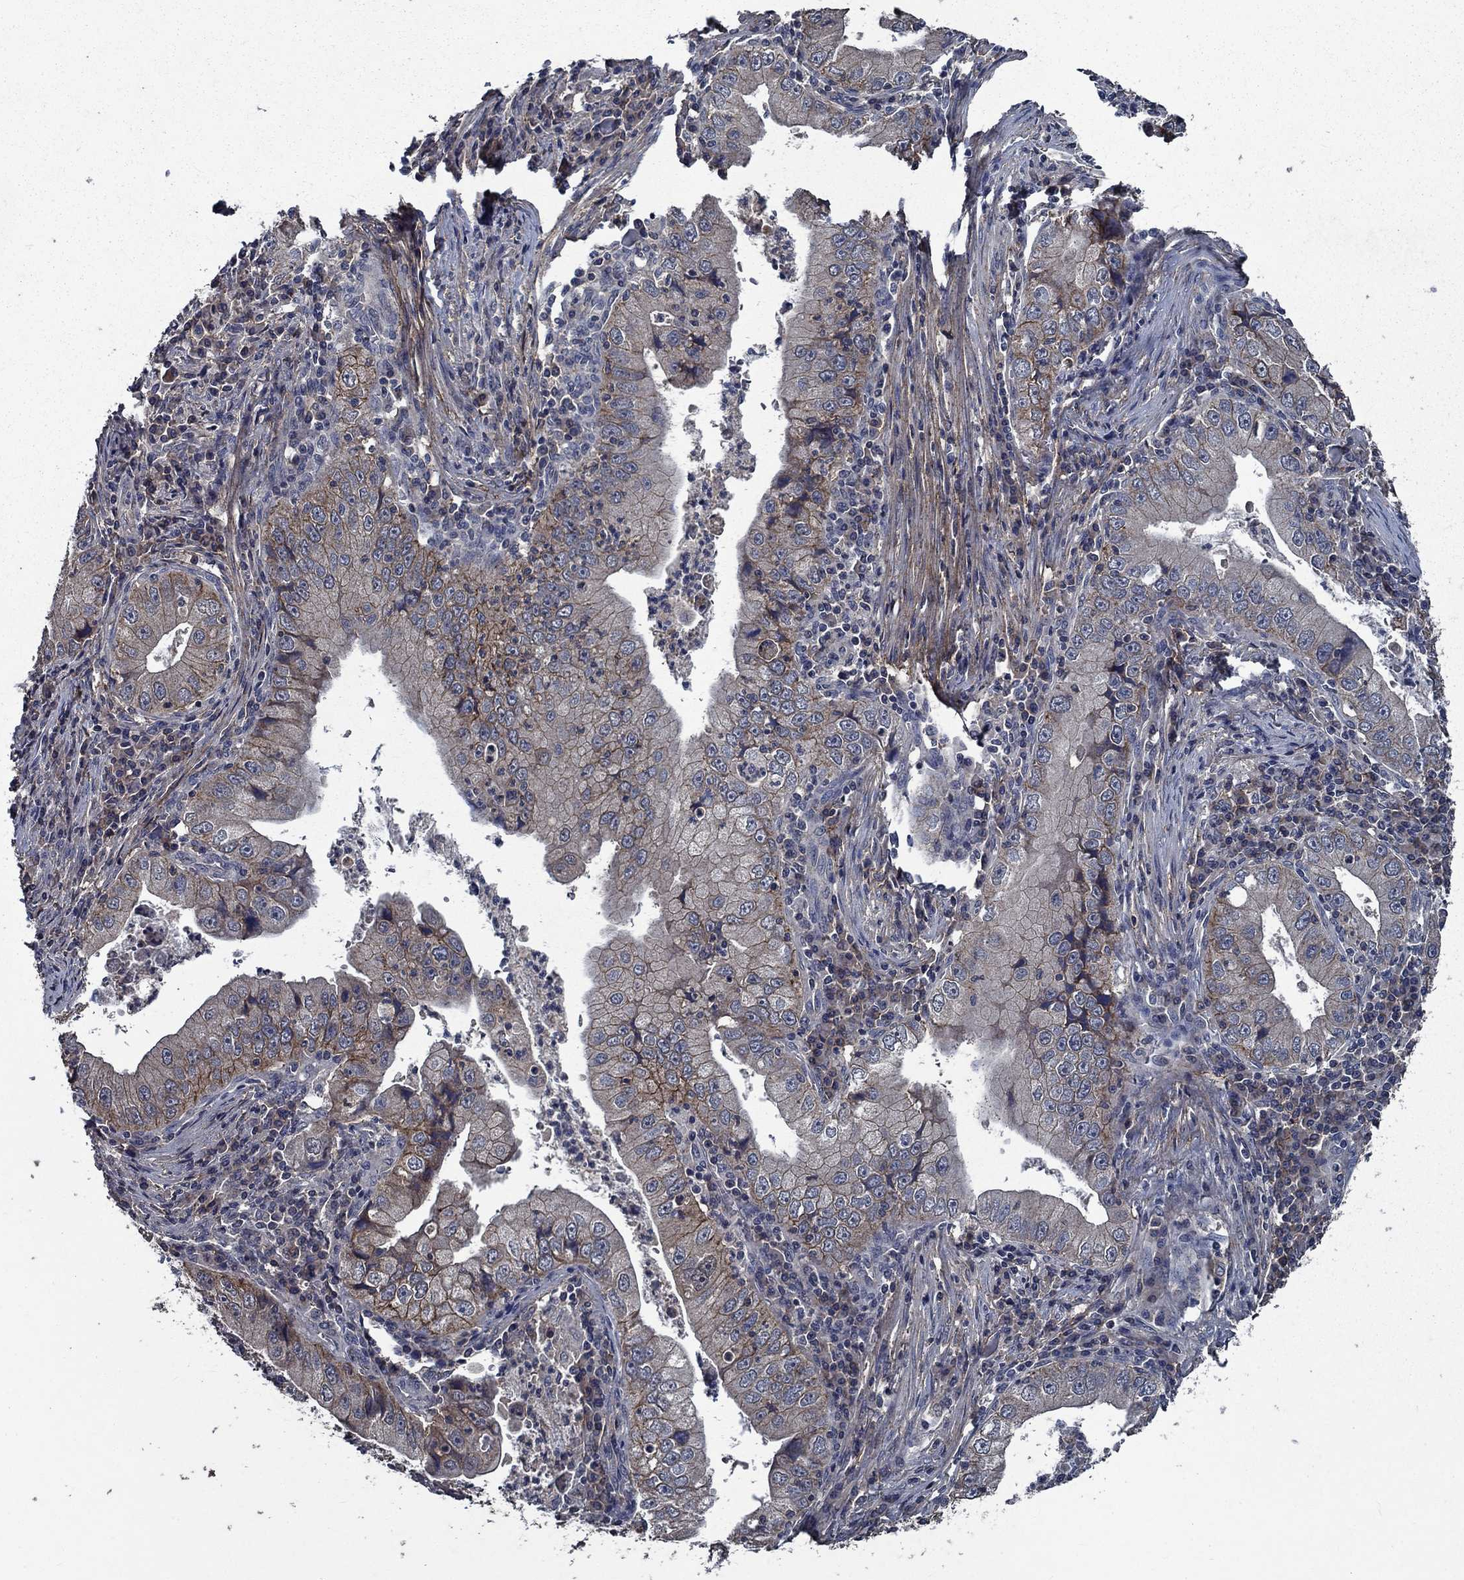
{"staining": {"intensity": "moderate", "quantity": "25%-75%", "location": "cytoplasmic/membranous"}, "tissue": "stomach cancer", "cell_type": "Tumor cells", "image_type": "cancer", "snomed": [{"axis": "morphology", "description": "Adenocarcinoma, NOS"}, {"axis": "topography", "description": "Stomach"}], "caption": "Tumor cells display medium levels of moderate cytoplasmic/membranous staining in about 25%-75% of cells in stomach cancer. (DAB IHC, brown staining for protein, blue staining for nuclei).", "gene": "SLC44A1", "patient": {"sex": "male", "age": 76}}